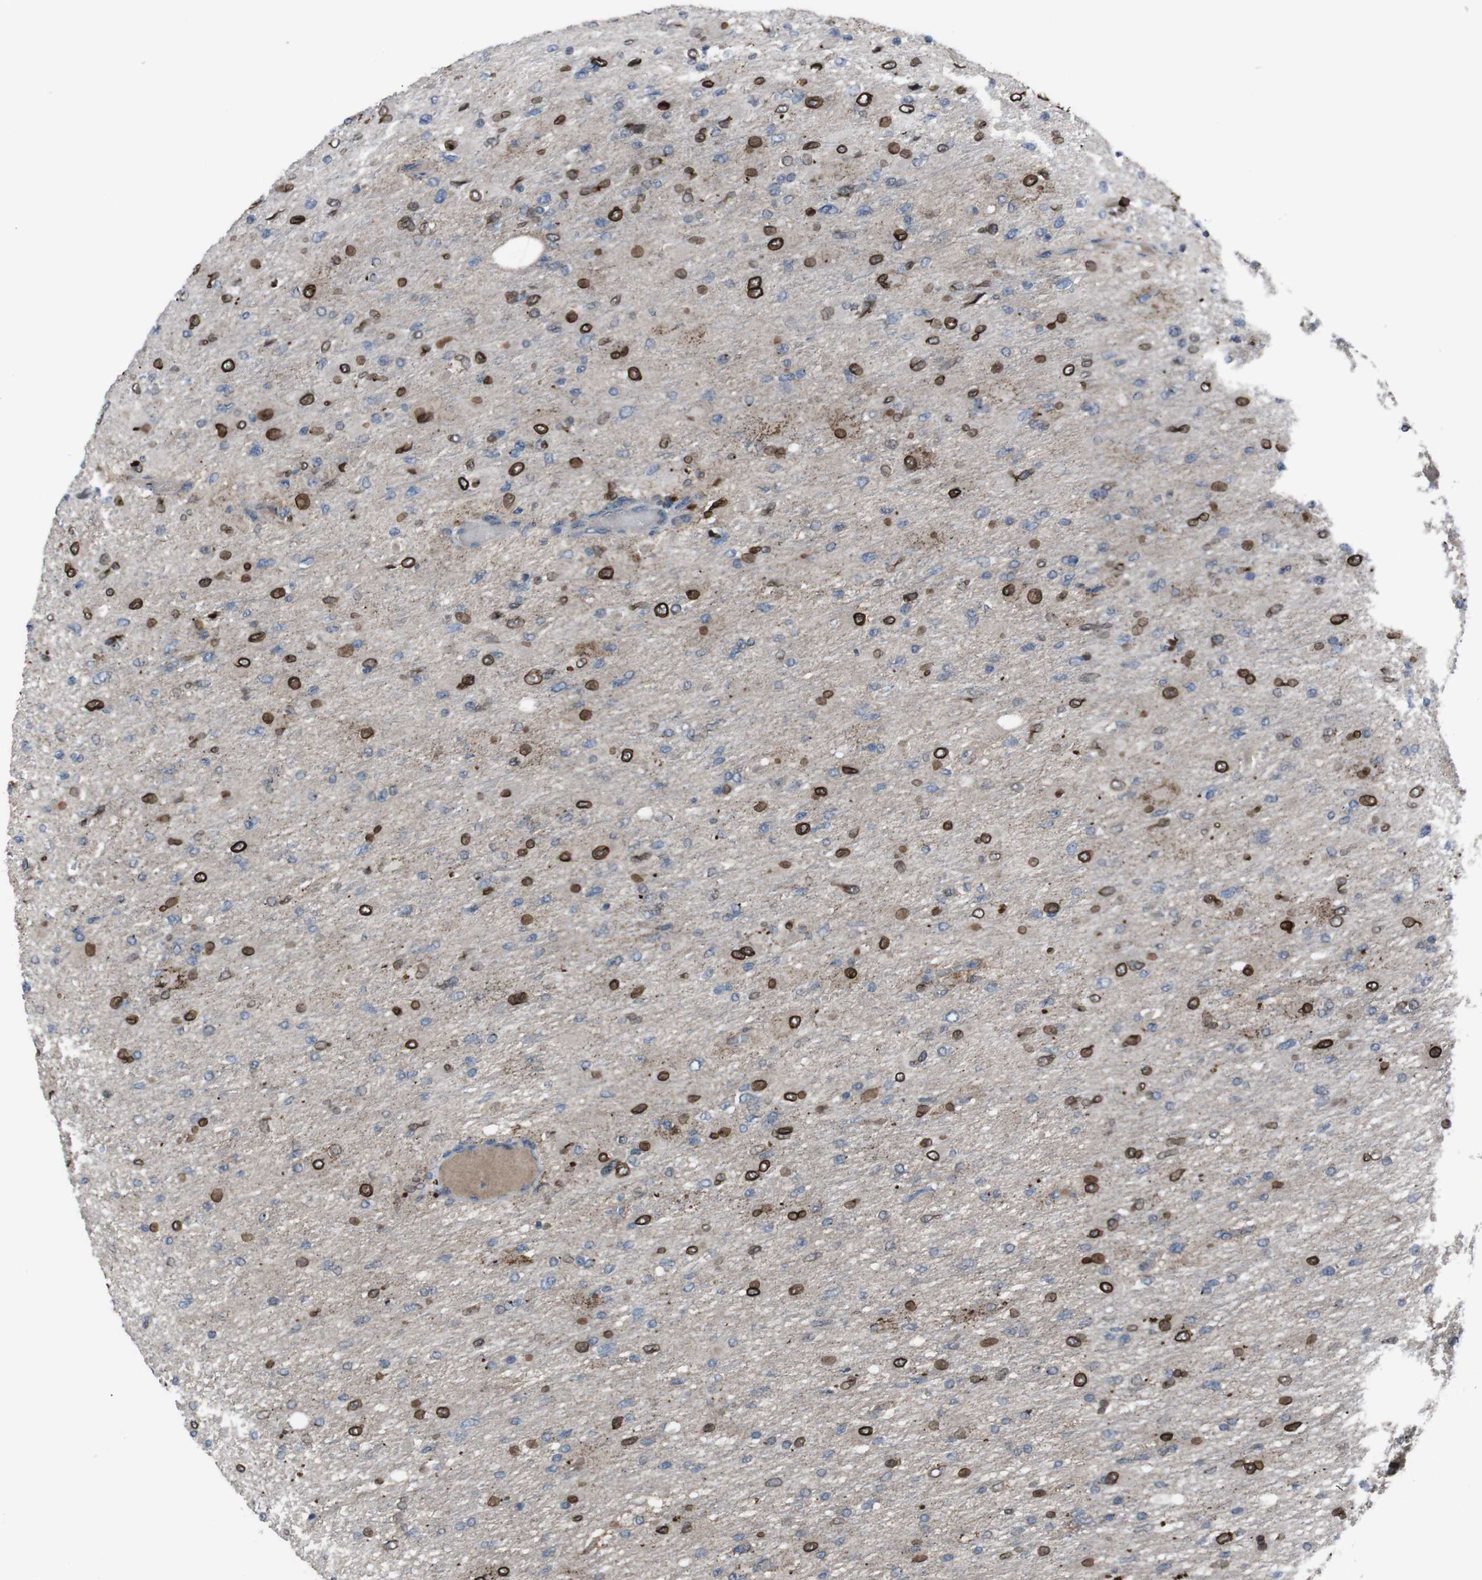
{"staining": {"intensity": "strong", "quantity": "25%-75%", "location": "cytoplasmic/membranous,nuclear"}, "tissue": "glioma", "cell_type": "Tumor cells", "image_type": "cancer", "snomed": [{"axis": "morphology", "description": "Glioma, malignant, High grade"}, {"axis": "topography", "description": "Cerebral cortex"}], "caption": "Approximately 25%-75% of tumor cells in human glioma show strong cytoplasmic/membranous and nuclear protein expression as visualized by brown immunohistochemical staining.", "gene": "EFNA5", "patient": {"sex": "female", "age": 36}}